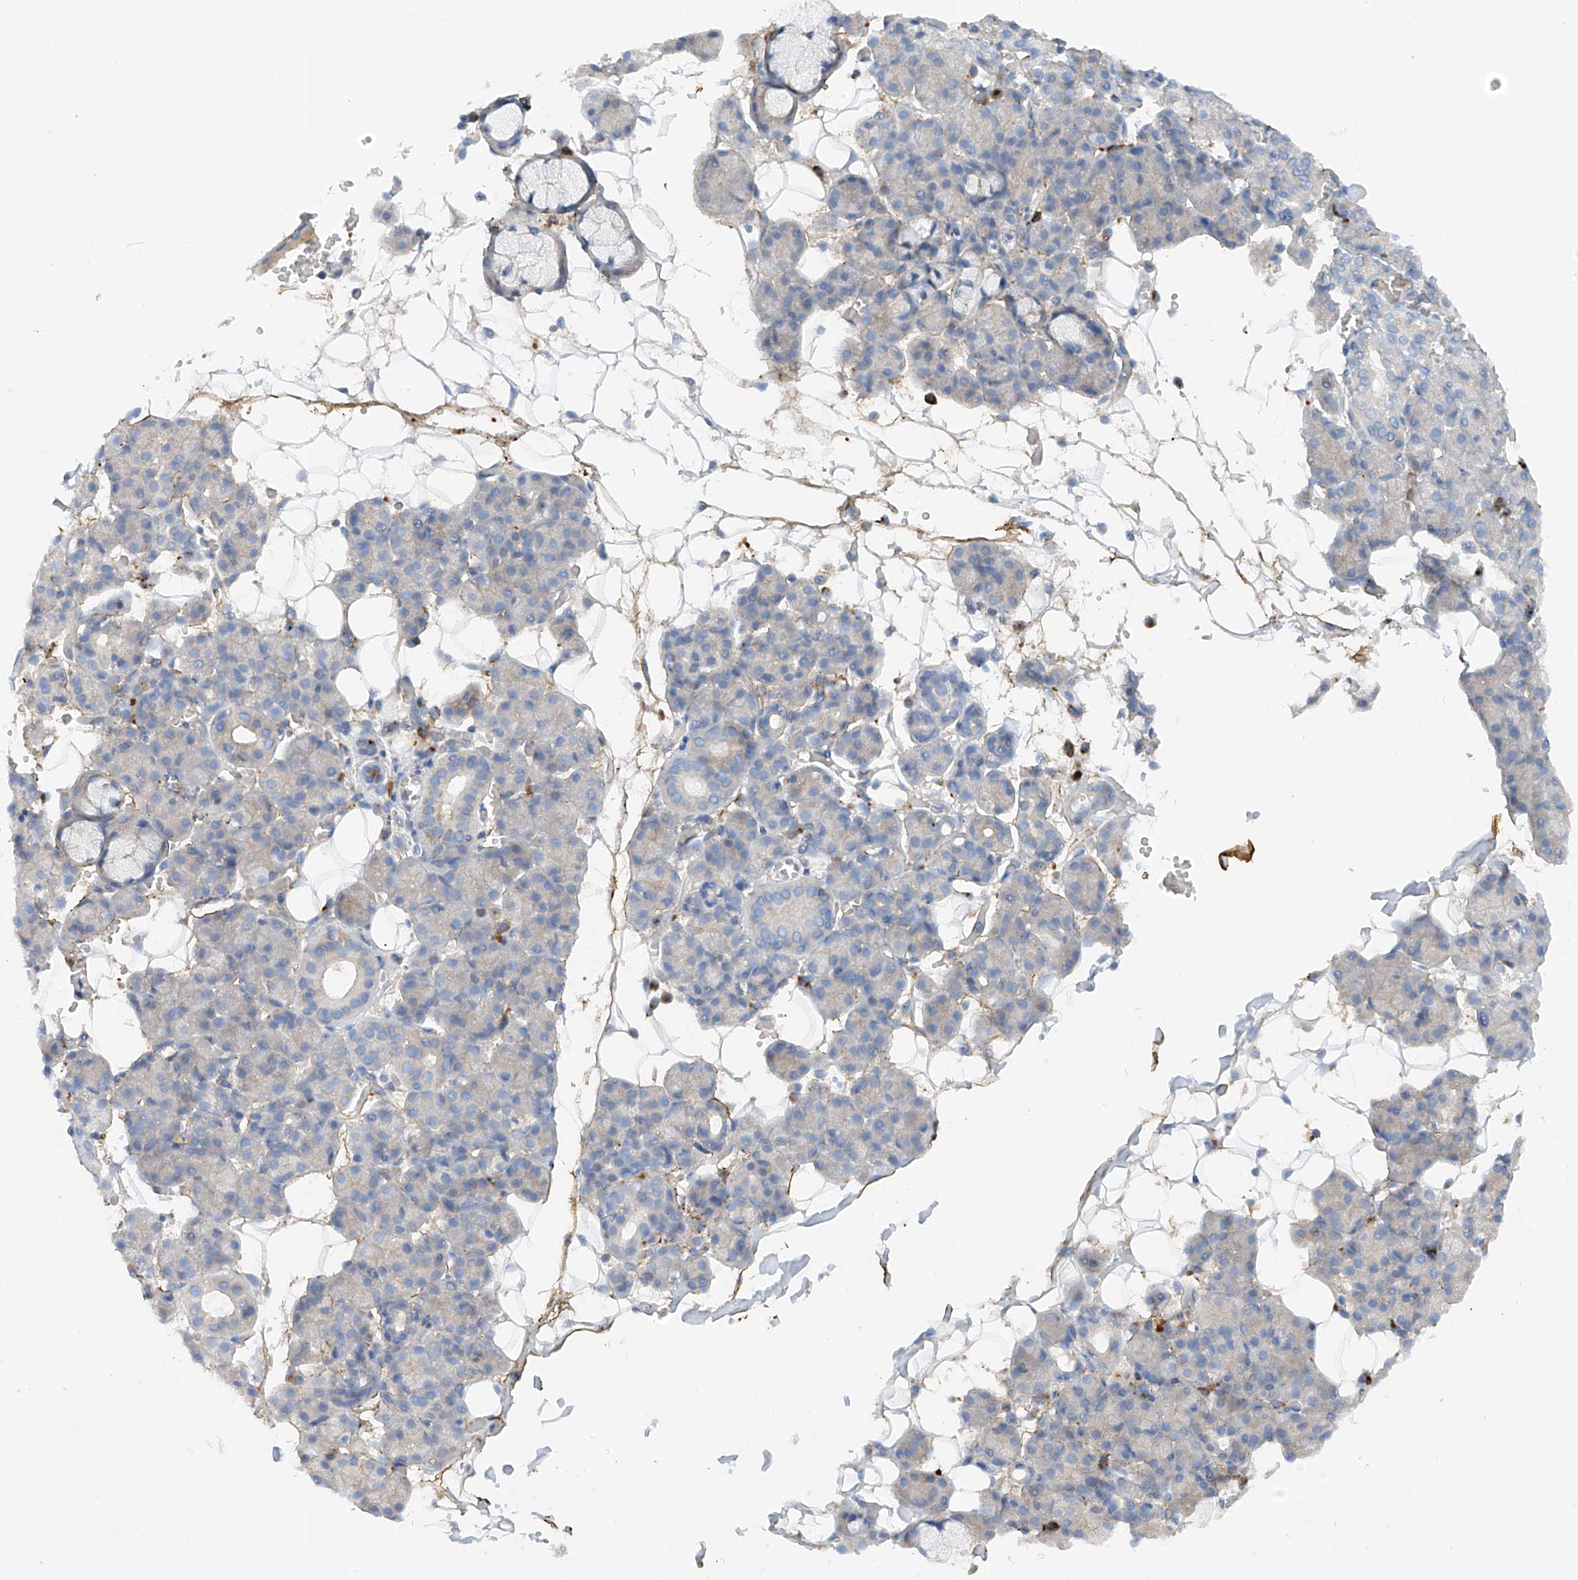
{"staining": {"intensity": "negative", "quantity": "none", "location": "none"}, "tissue": "salivary gland", "cell_type": "Glandular cells", "image_type": "normal", "snomed": [{"axis": "morphology", "description": "Normal tissue, NOS"}, {"axis": "topography", "description": "Salivary gland"}], "caption": "High power microscopy photomicrograph of an IHC photomicrograph of benign salivary gland, revealing no significant expression in glandular cells. Nuclei are stained in blue.", "gene": "NALCN", "patient": {"sex": "male", "age": 63}}